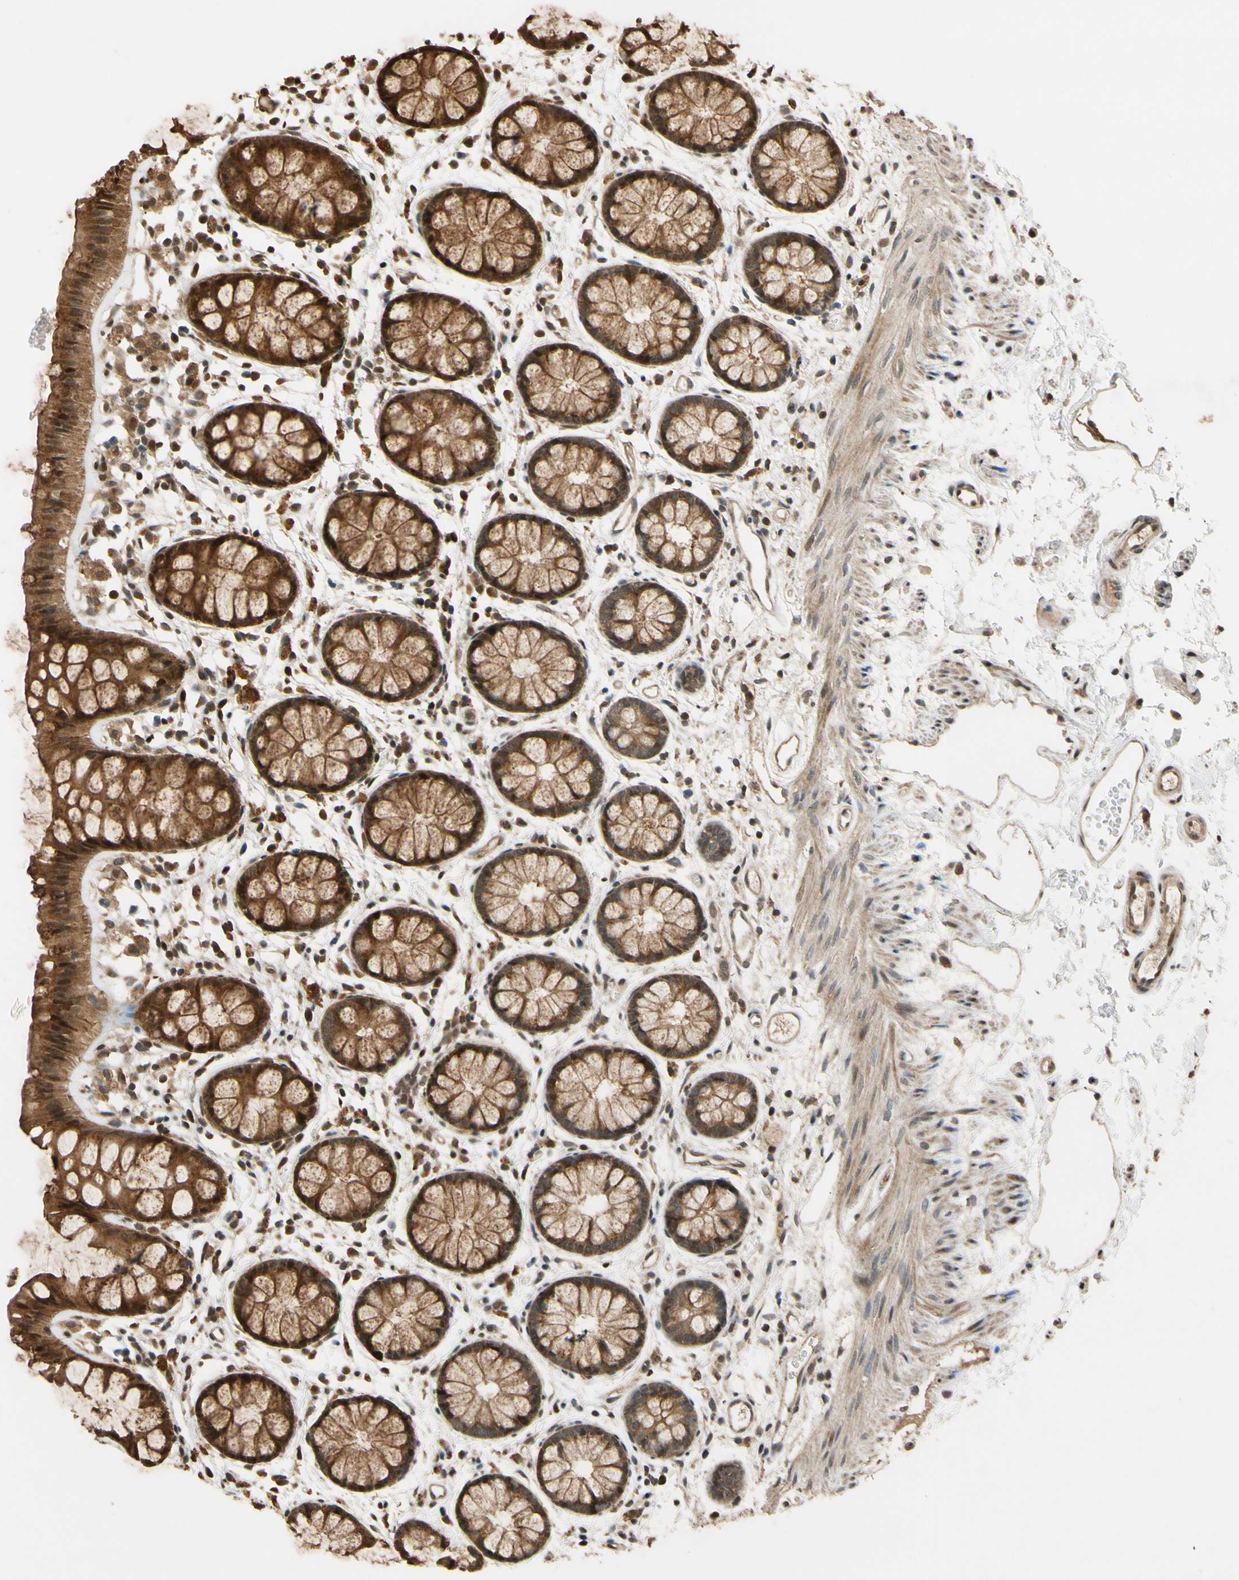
{"staining": {"intensity": "strong", "quantity": ">75%", "location": "cytoplasmic/membranous"}, "tissue": "rectum", "cell_type": "Glandular cells", "image_type": "normal", "snomed": [{"axis": "morphology", "description": "Normal tissue, NOS"}, {"axis": "topography", "description": "Rectum"}], "caption": "Glandular cells demonstrate strong cytoplasmic/membranous positivity in approximately >75% of cells in benign rectum.", "gene": "TMEM230", "patient": {"sex": "female", "age": 66}}